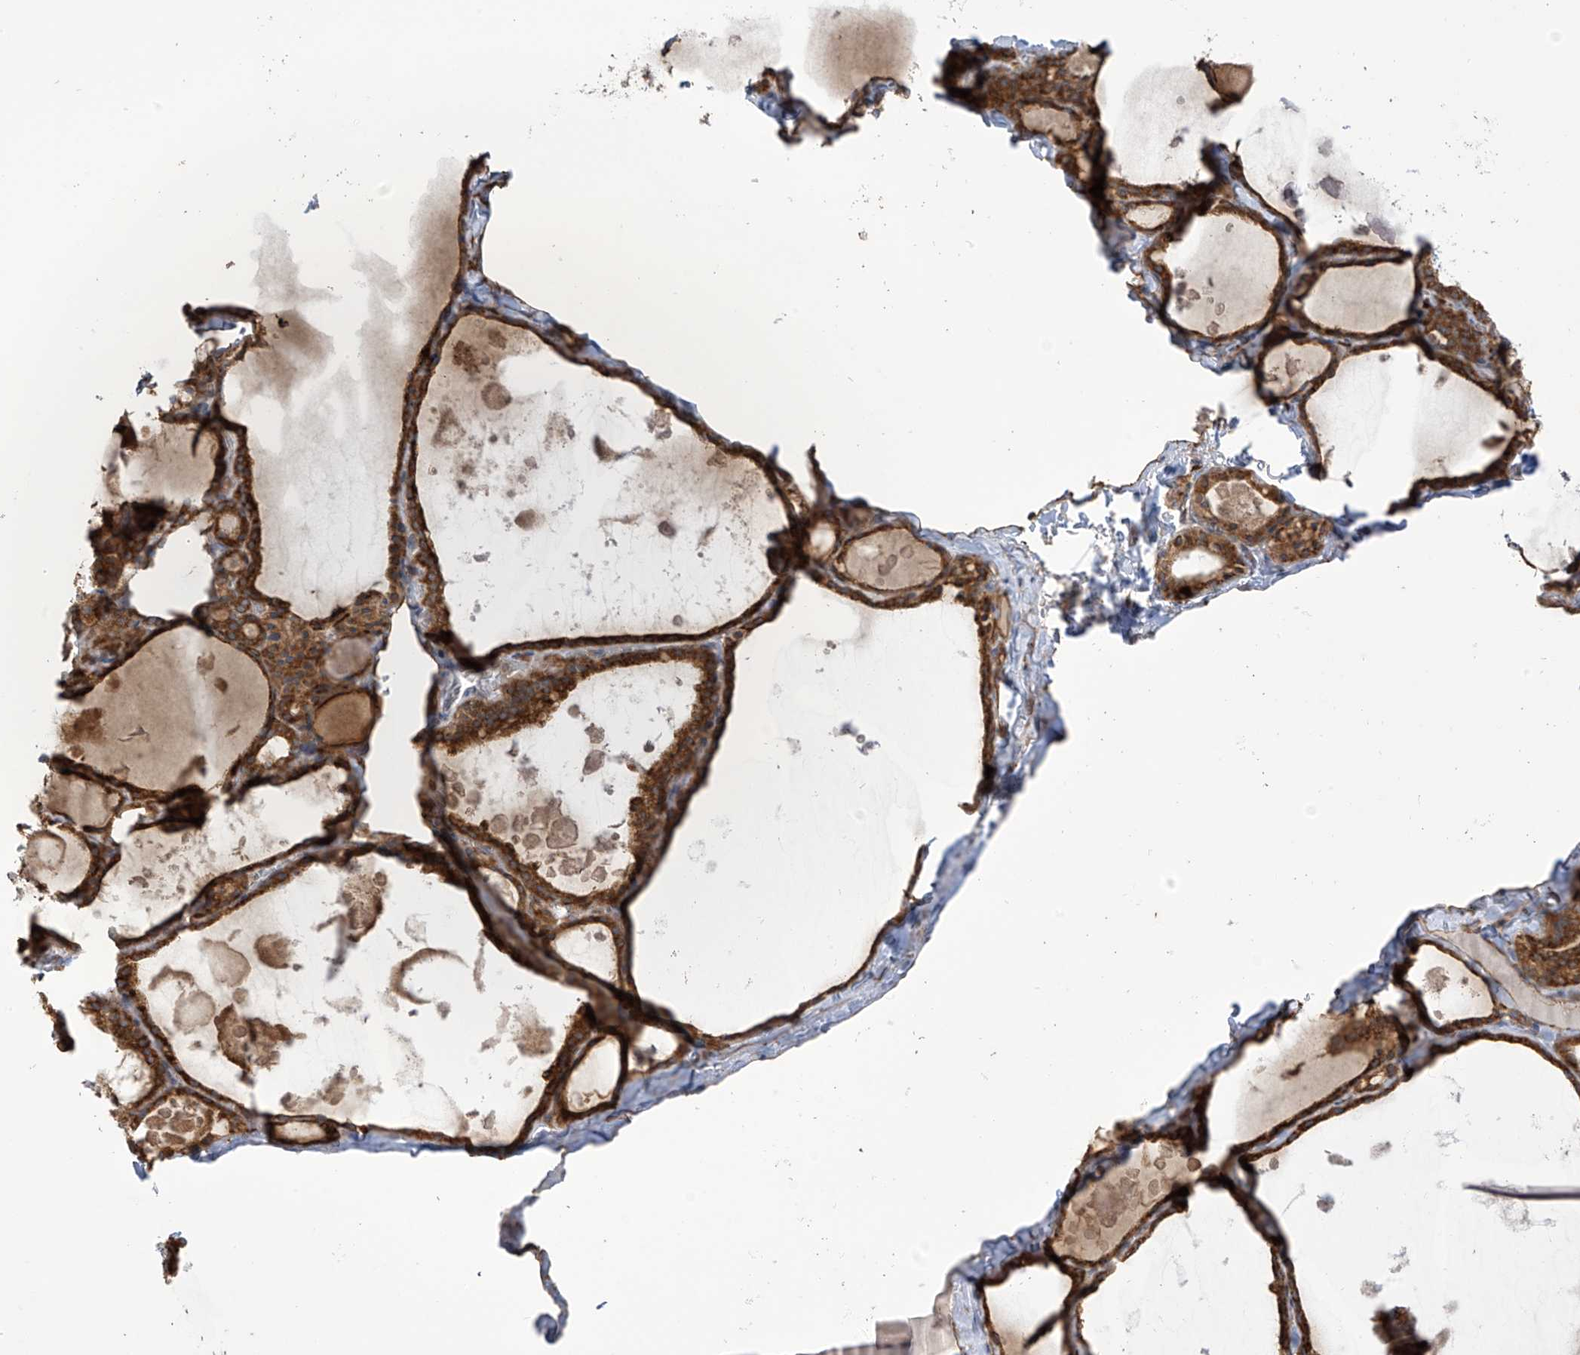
{"staining": {"intensity": "strong", "quantity": ">75%", "location": "cytoplasmic/membranous"}, "tissue": "thyroid gland", "cell_type": "Glandular cells", "image_type": "normal", "snomed": [{"axis": "morphology", "description": "Normal tissue, NOS"}, {"axis": "topography", "description": "Thyroid gland"}], "caption": "Immunohistochemical staining of unremarkable thyroid gland exhibits strong cytoplasmic/membranous protein staining in about >75% of glandular cells.", "gene": "KIAA1522", "patient": {"sex": "male", "age": 56}}